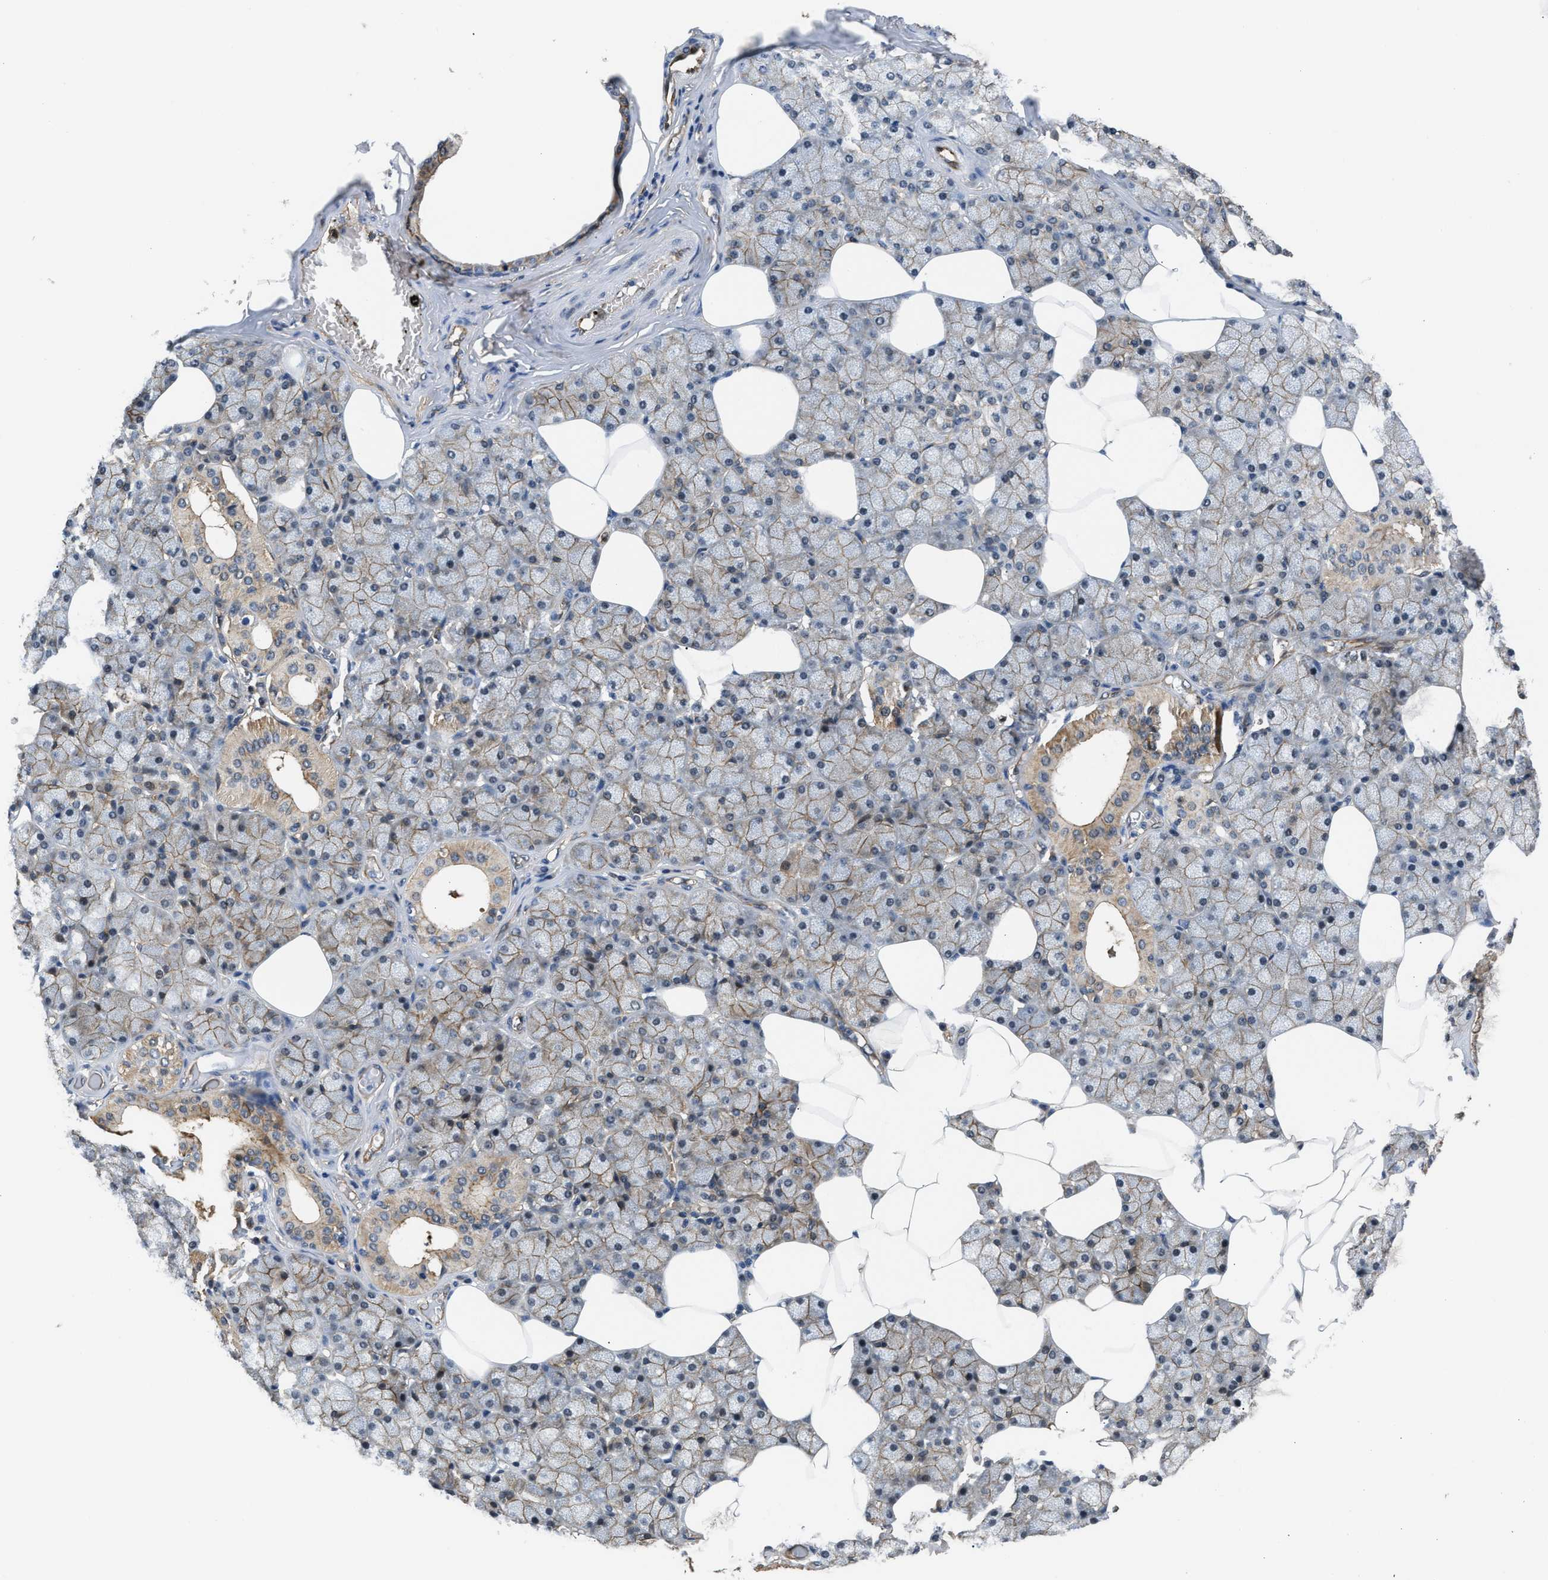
{"staining": {"intensity": "moderate", "quantity": "25%-75%", "location": "cytoplasmic/membranous,nuclear"}, "tissue": "salivary gland", "cell_type": "Glandular cells", "image_type": "normal", "snomed": [{"axis": "morphology", "description": "Normal tissue, NOS"}, {"axis": "topography", "description": "Salivary gland"}], "caption": "The image displays immunohistochemical staining of benign salivary gland. There is moderate cytoplasmic/membranous,nuclear expression is appreciated in approximately 25%-75% of glandular cells.", "gene": "COPS2", "patient": {"sex": "male", "age": 62}}